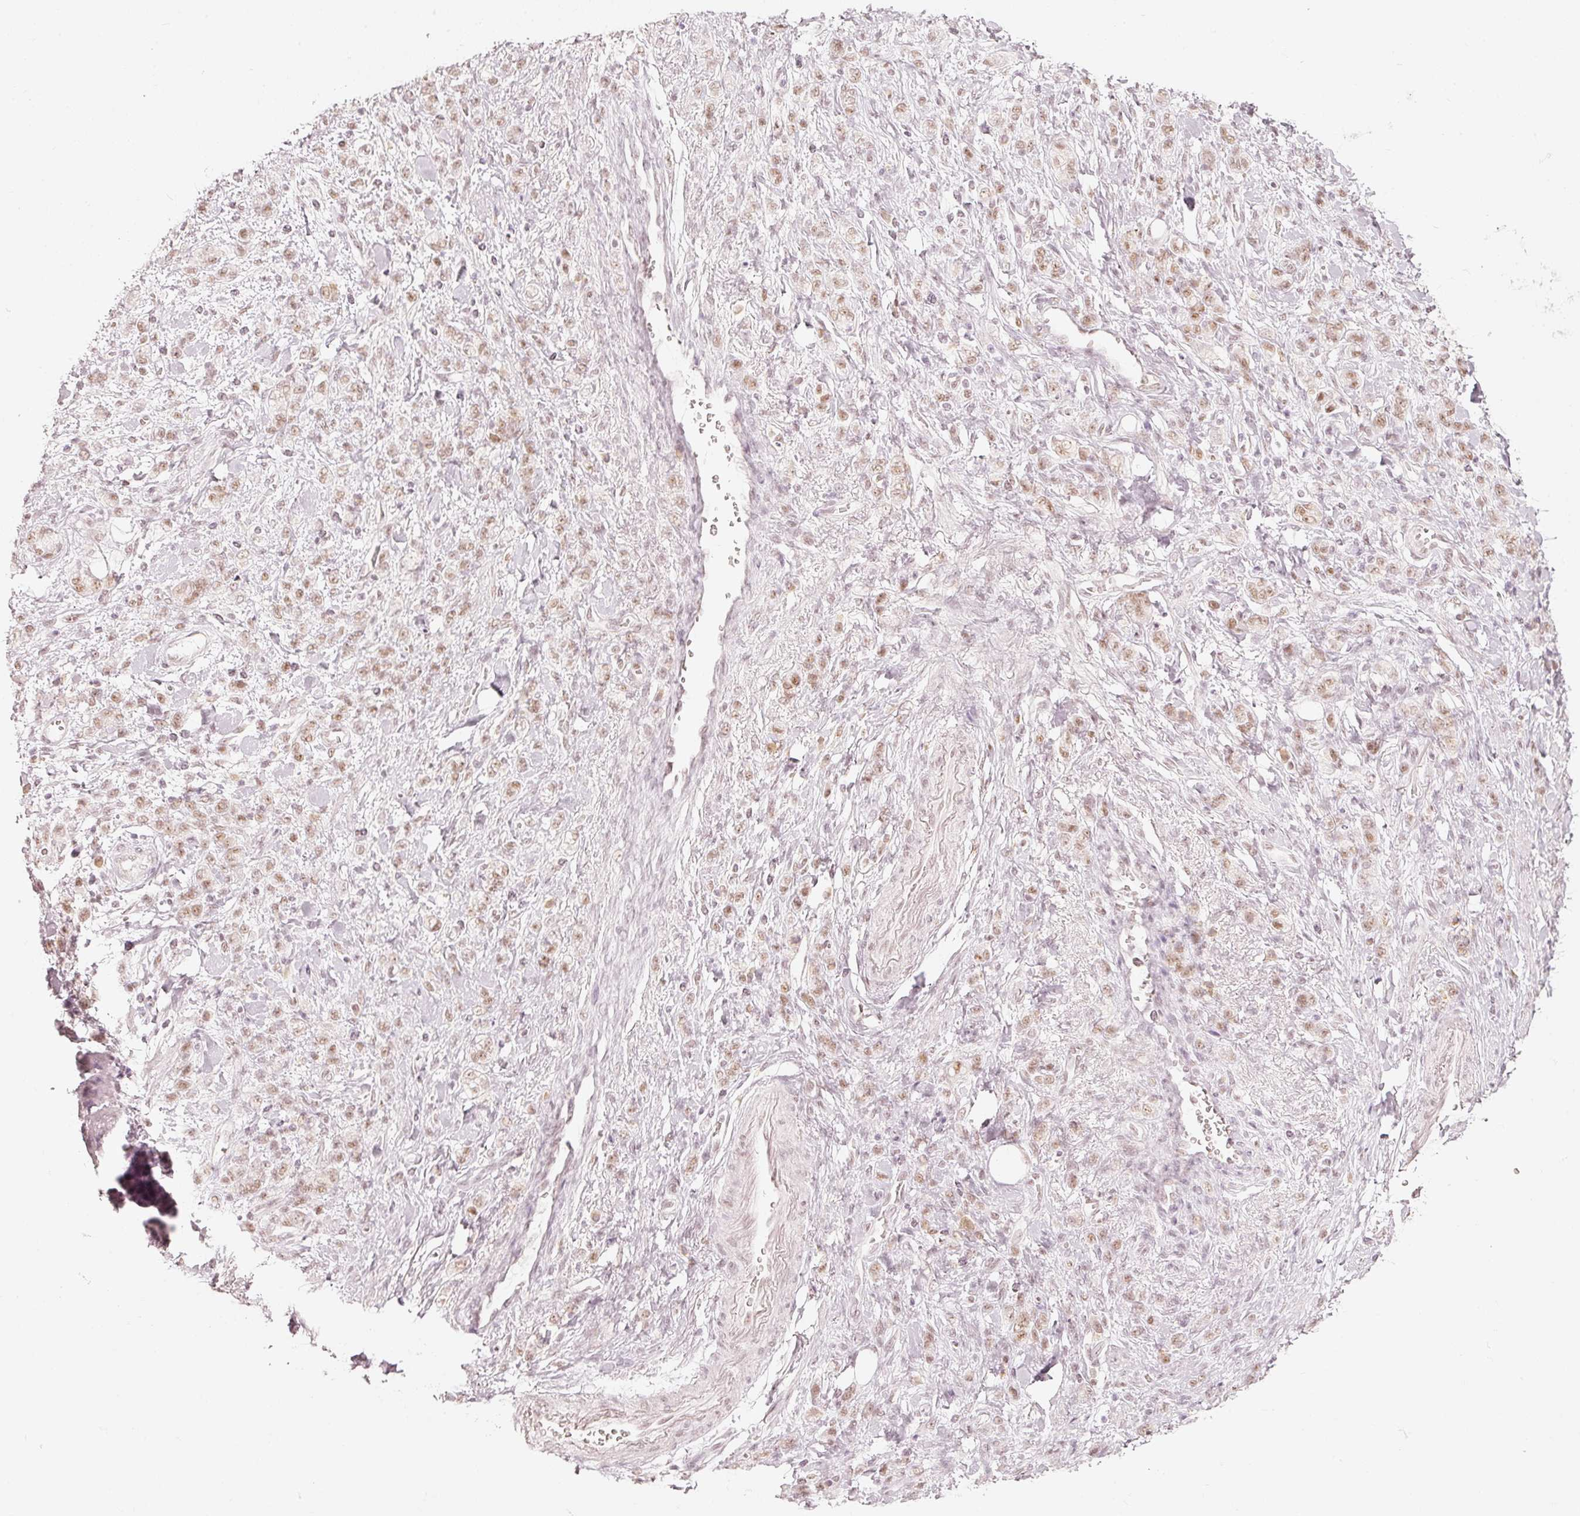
{"staining": {"intensity": "weak", "quantity": ">75%", "location": "nuclear"}, "tissue": "stomach cancer", "cell_type": "Tumor cells", "image_type": "cancer", "snomed": [{"axis": "morphology", "description": "Adenocarcinoma, NOS"}, {"axis": "topography", "description": "Stomach"}], "caption": "Protein expression analysis of stomach cancer (adenocarcinoma) reveals weak nuclear expression in about >75% of tumor cells.", "gene": "PPP1R10", "patient": {"sex": "male", "age": 77}}